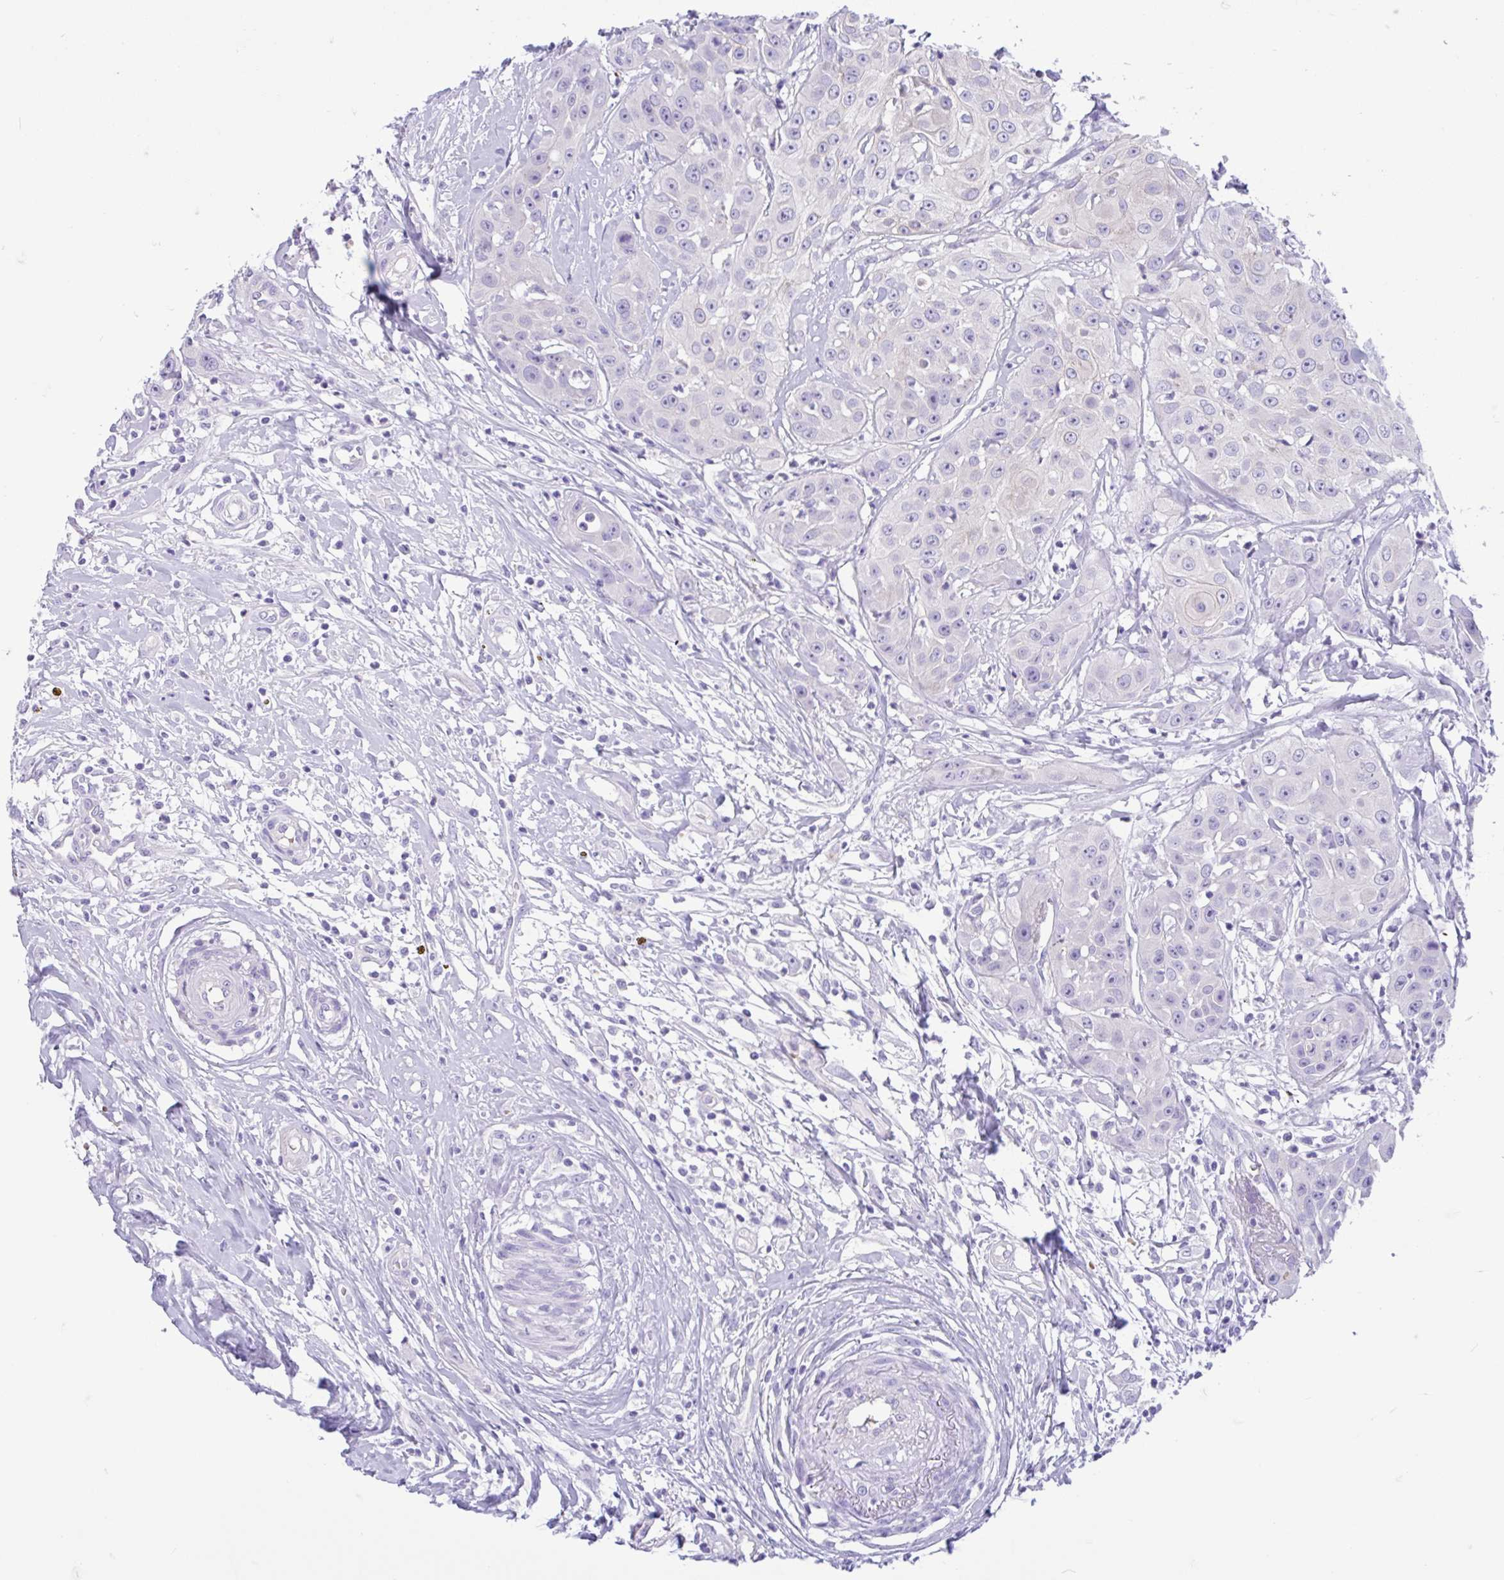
{"staining": {"intensity": "weak", "quantity": "<25%", "location": "cytoplasmic/membranous"}, "tissue": "head and neck cancer", "cell_type": "Tumor cells", "image_type": "cancer", "snomed": [{"axis": "morphology", "description": "Squamous cell carcinoma, NOS"}, {"axis": "topography", "description": "Head-Neck"}], "caption": "IHC photomicrograph of neoplastic tissue: head and neck cancer (squamous cell carcinoma) stained with DAB displays no significant protein positivity in tumor cells.", "gene": "TMEM79", "patient": {"sex": "male", "age": 83}}